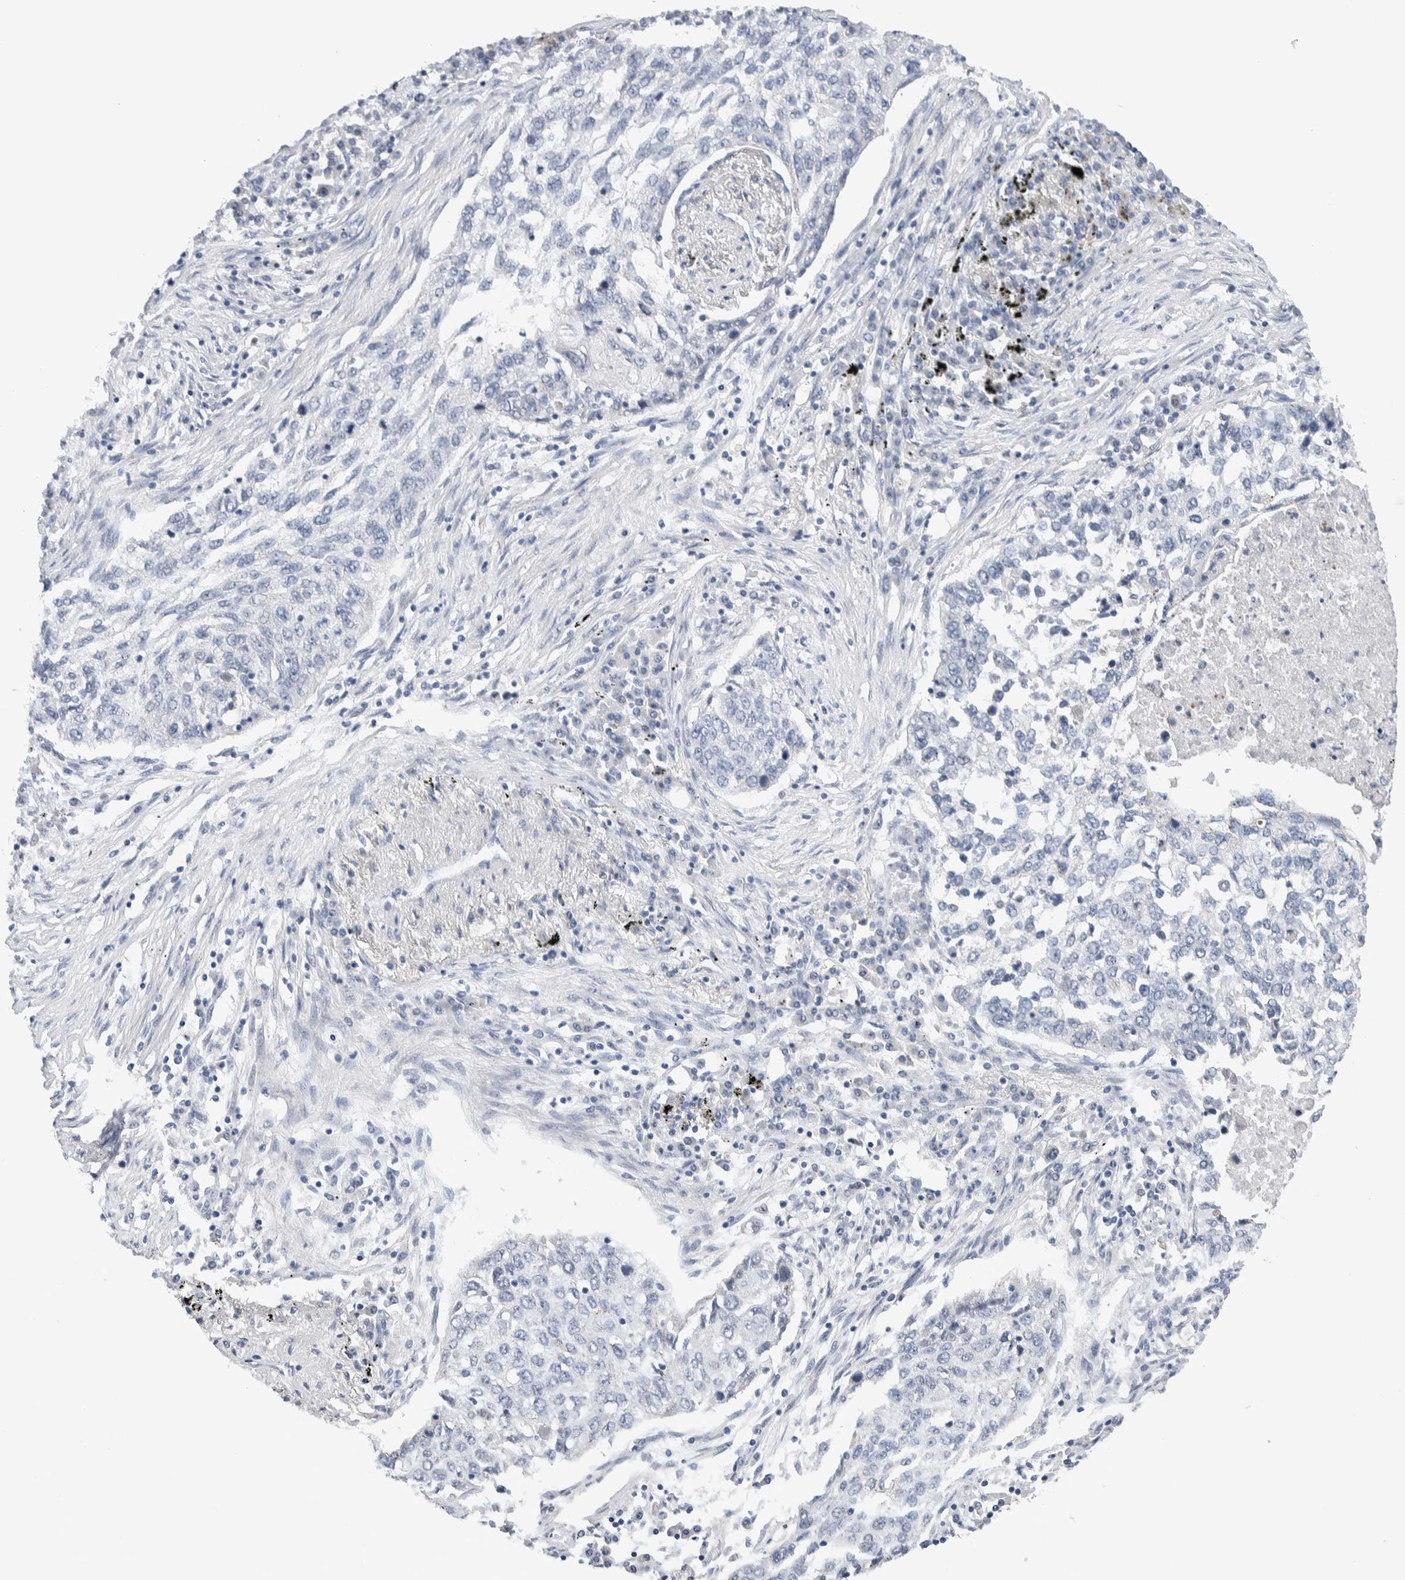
{"staining": {"intensity": "negative", "quantity": "none", "location": "none"}, "tissue": "lung cancer", "cell_type": "Tumor cells", "image_type": "cancer", "snomed": [{"axis": "morphology", "description": "Squamous cell carcinoma, NOS"}, {"axis": "topography", "description": "Lung"}], "caption": "The immunohistochemistry (IHC) histopathology image has no significant staining in tumor cells of lung squamous cell carcinoma tissue.", "gene": "SCN2A", "patient": {"sex": "female", "age": 63}}